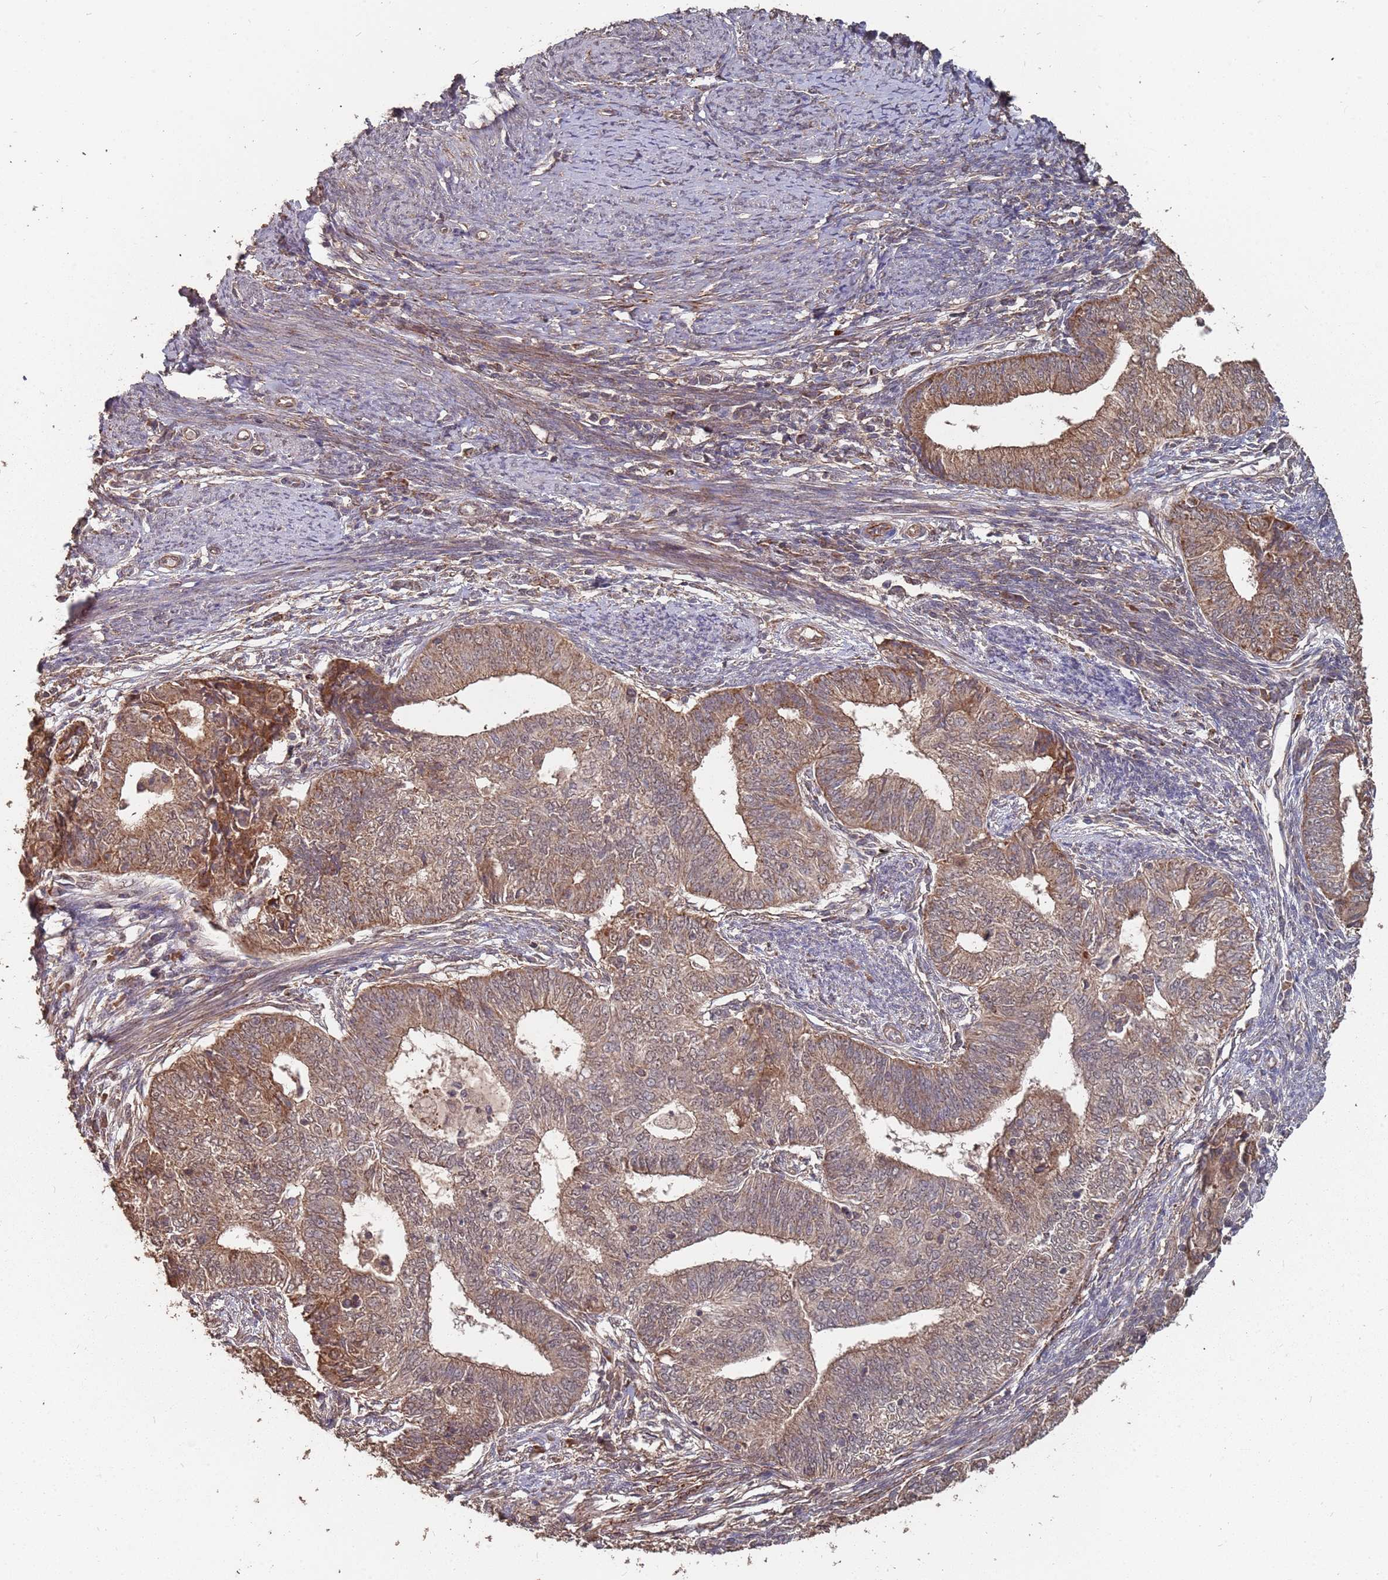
{"staining": {"intensity": "moderate", "quantity": ">75%", "location": "cytoplasmic/membranous"}, "tissue": "endometrial cancer", "cell_type": "Tumor cells", "image_type": "cancer", "snomed": [{"axis": "morphology", "description": "Adenocarcinoma, NOS"}, {"axis": "topography", "description": "Endometrium"}], "caption": "This micrograph demonstrates endometrial cancer stained with IHC to label a protein in brown. The cytoplasmic/membranous of tumor cells show moderate positivity for the protein. Nuclei are counter-stained blue.", "gene": "PRORP", "patient": {"sex": "female", "age": 62}}